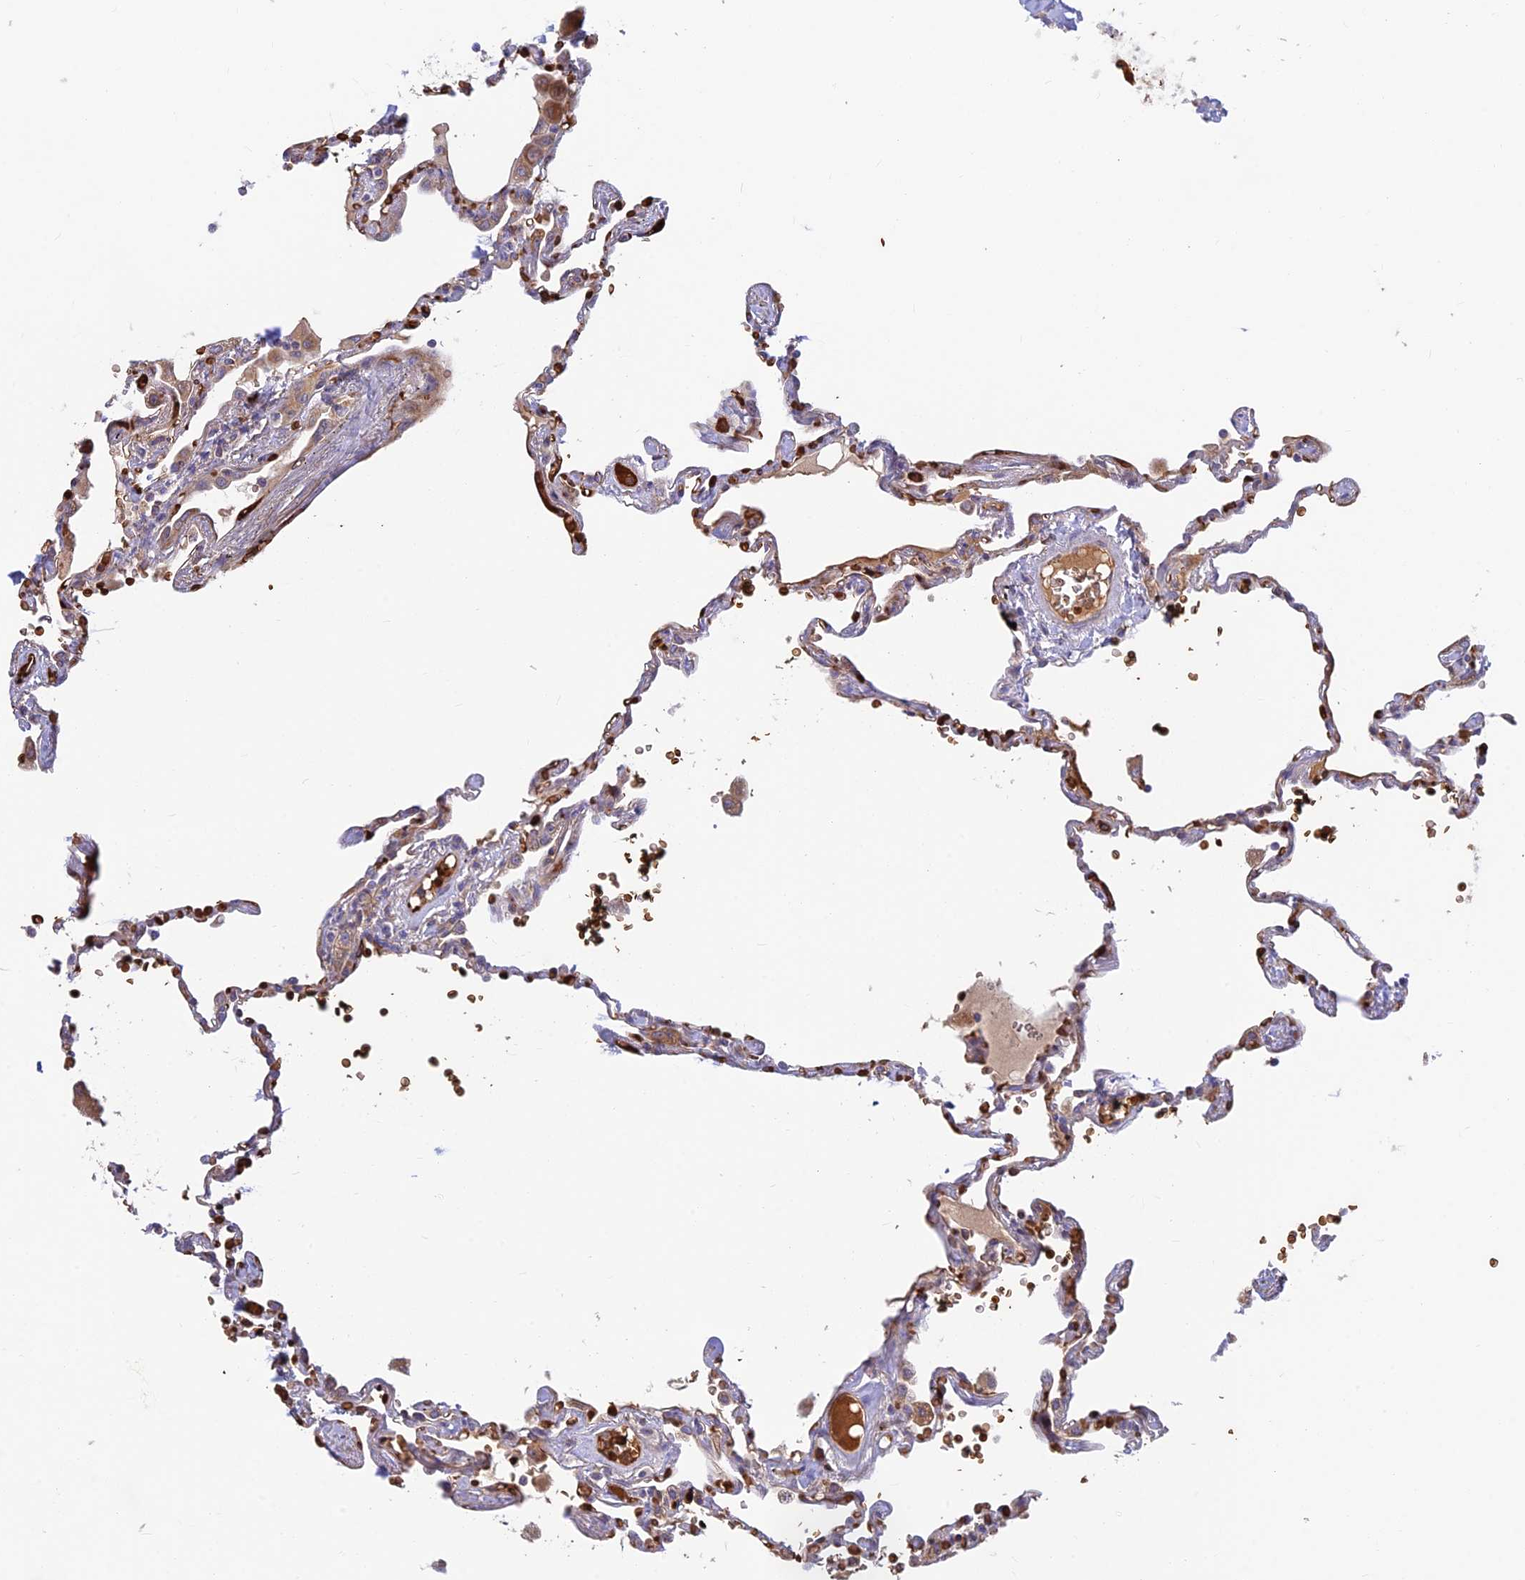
{"staining": {"intensity": "moderate", "quantity": "25%-75%", "location": "cytoplasmic/membranous"}, "tissue": "lung", "cell_type": "Alveolar cells", "image_type": "normal", "snomed": [{"axis": "morphology", "description": "Normal tissue, NOS"}, {"axis": "topography", "description": "Lung"}], "caption": "The immunohistochemical stain highlights moderate cytoplasmic/membranous expression in alveolar cells of benign lung. The protein of interest is stained brown, and the nuclei are stained in blue (DAB (3,3'-diaminobenzidine) IHC with brightfield microscopy, high magnification).", "gene": "UFSP2", "patient": {"sex": "female", "age": 67}}